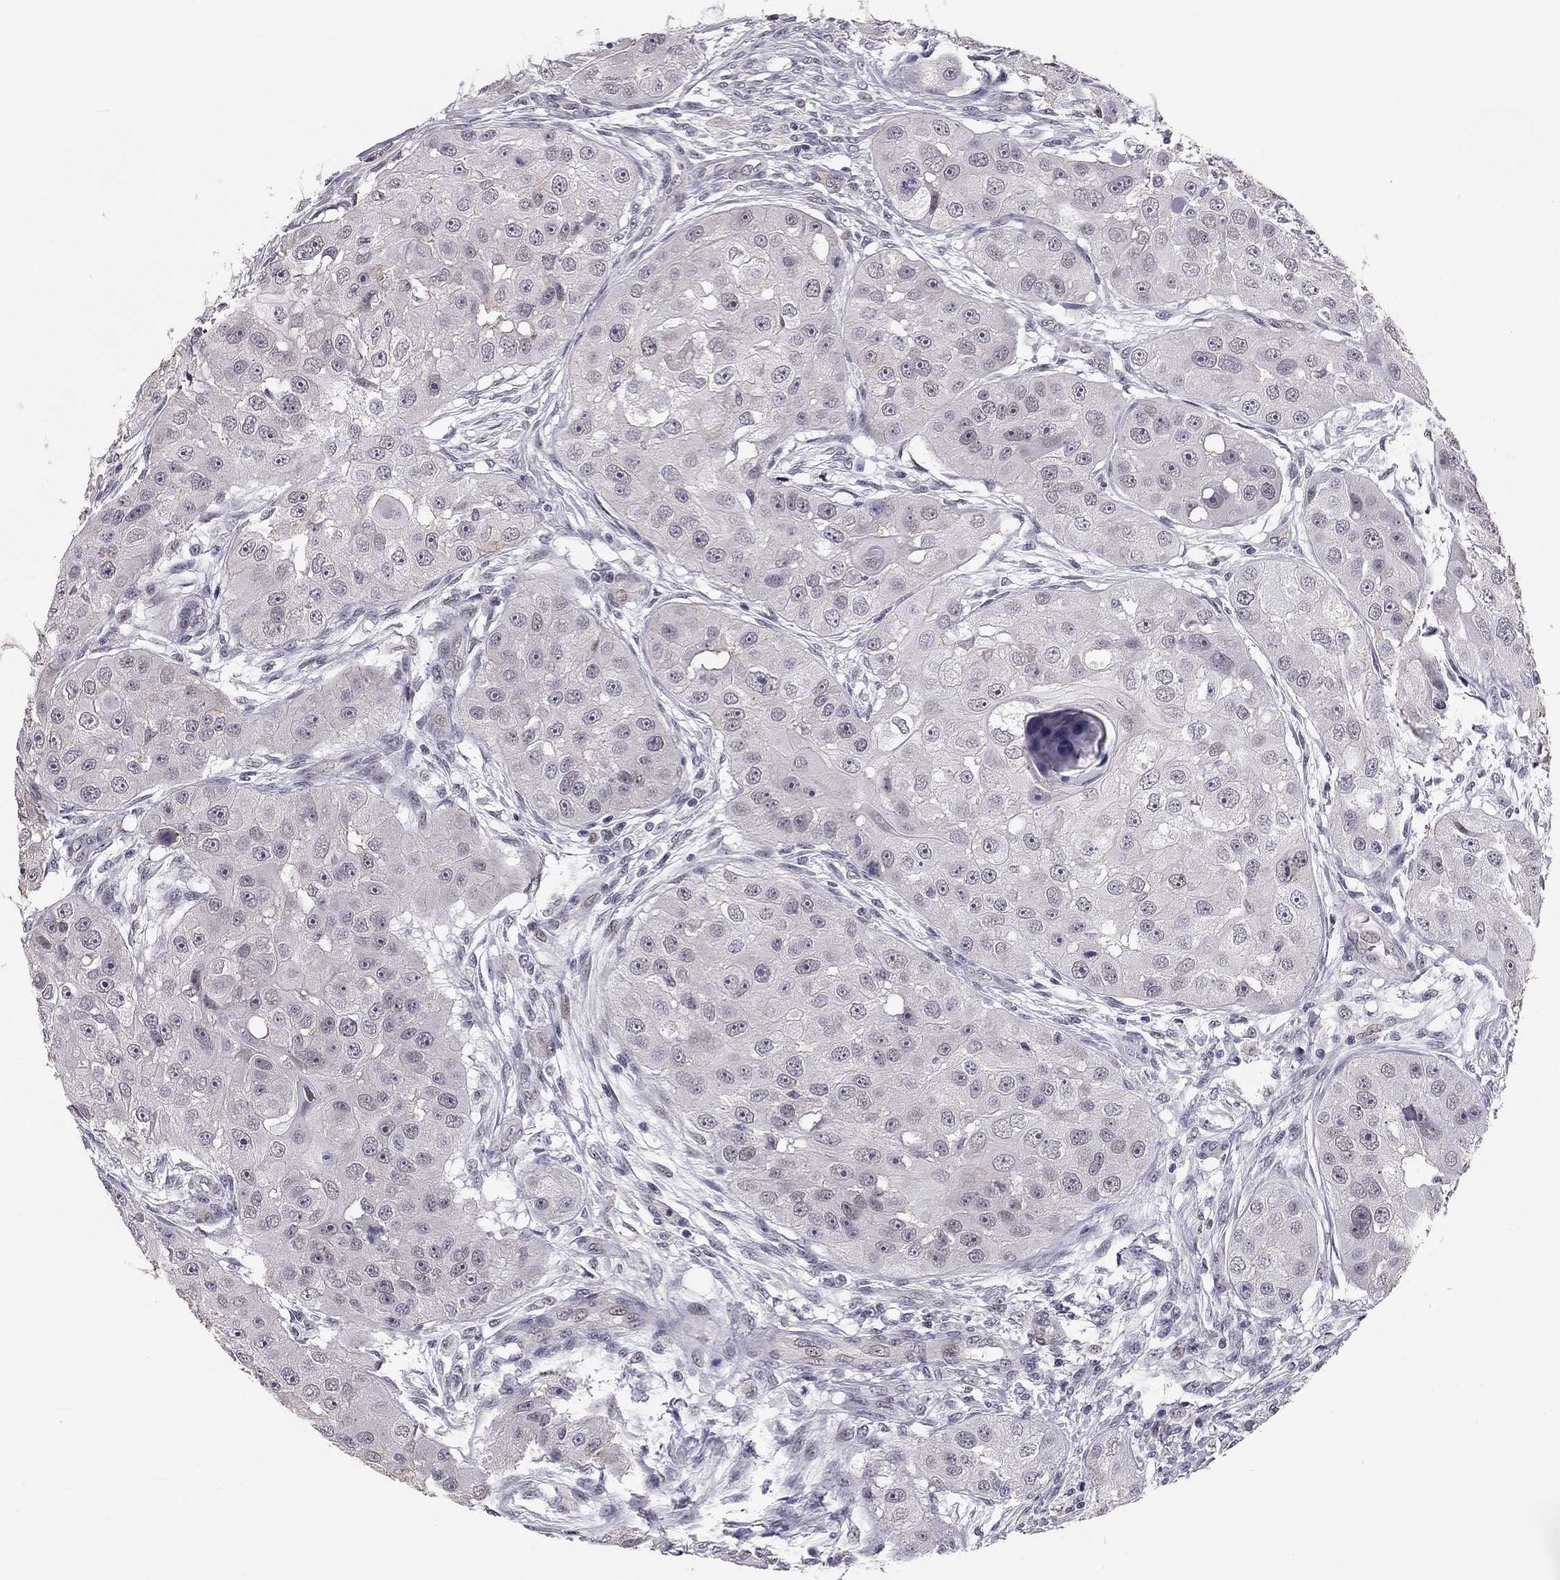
{"staining": {"intensity": "negative", "quantity": "none", "location": "none"}, "tissue": "head and neck cancer", "cell_type": "Tumor cells", "image_type": "cancer", "snomed": [{"axis": "morphology", "description": "Squamous cell carcinoma, NOS"}, {"axis": "topography", "description": "Head-Neck"}], "caption": "Immunohistochemical staining of head and neck cancer exhibits no significant staining in tumor cells.", "gene": "GJB4", "patient": {"sex": "male", "age": 51}}